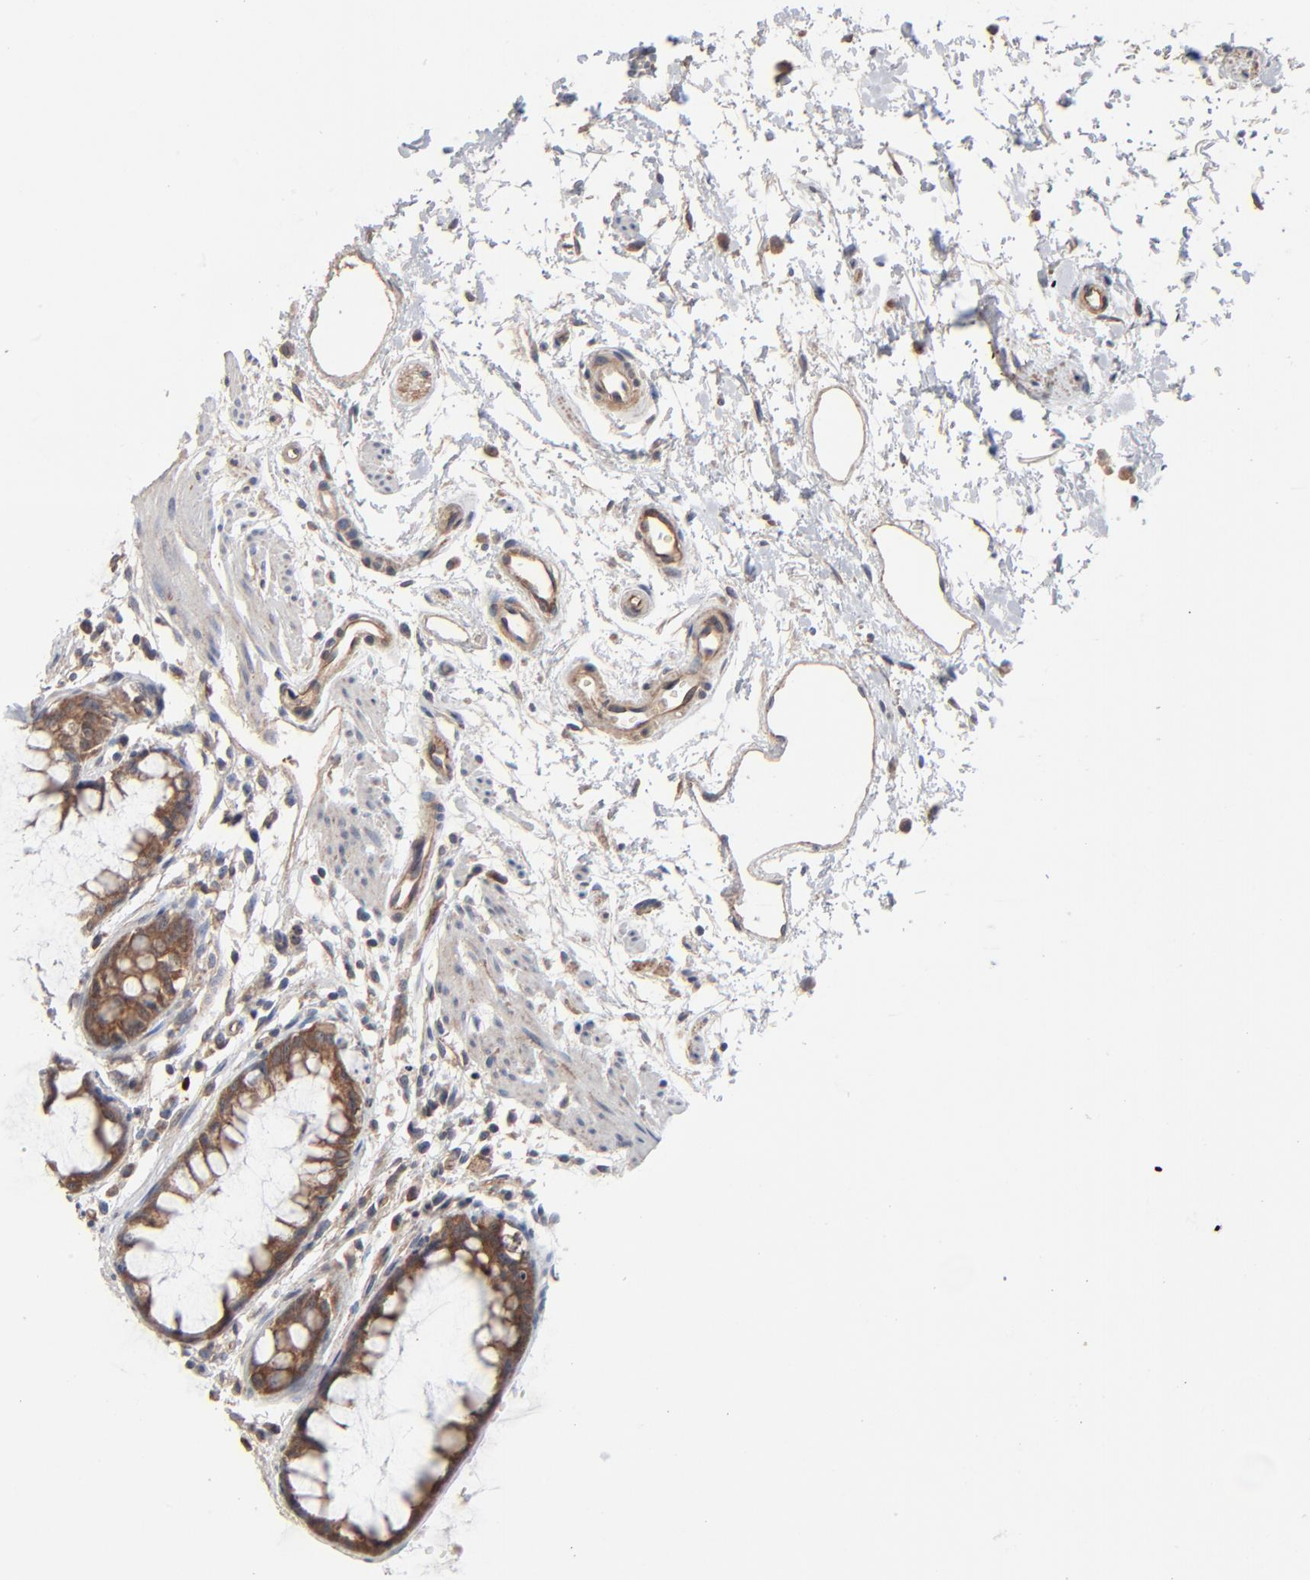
{"staining": {"intensity": "strong", "quantity": ">75%", "location": "cytoplasmic/membranous"}, "tissue": "rectum", "cell_type": "Glandular cells", "image_type": "normal", "snomed": [{"axis": "morphology", "description": "Normal tissue, NOS"}, {"axis": "morphology", "description": "Adenocarcinoma, NOS"}, {"axis": "topography", "description": "Rectum"}], "caption": "Strong cytoplasmic/membranous staining is seen in approximately >75% of glandular cells in unremarkable rectum.", "gene": "ABLIM3", "patient": {"sex": "female", "age": 65}}